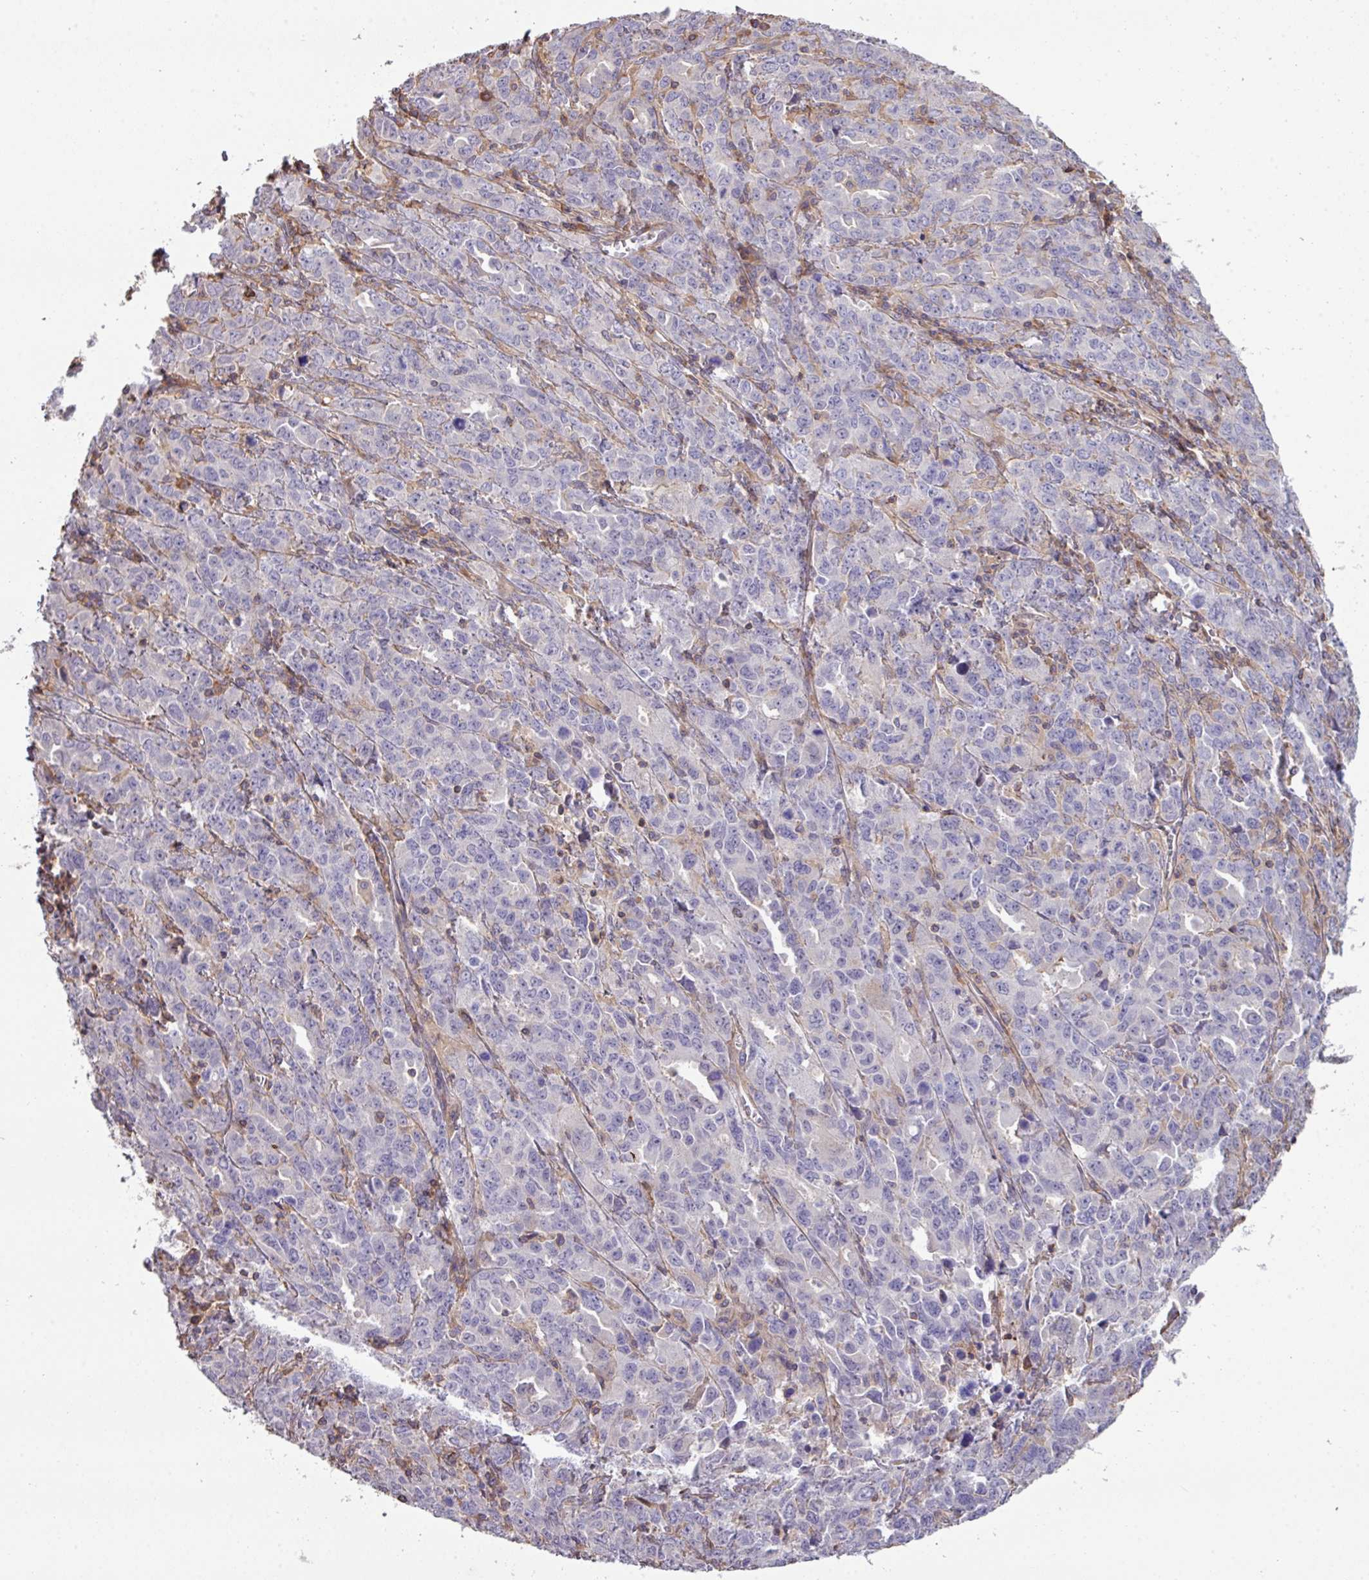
{"staining": {"intensity": "negative", "quantity": "none", "location": "none"}, "tissue": "ovarian cancer", "cell_type": "Tumor cells", "image_type": "cancer", "snomed": [{"axis": "morphology", "description": "Adenocarcinoma, NOS"}, {"axis": "morphology", "description": "Carcinoma, endometroid"}, {"axis": "topography", "description": "Ovary"}], "caption": "DAB immunohistochemical staining of adenocarcinoma (ovarian) exhibits no significant staining in tumor cells.", "gene": "LRRC41", "patient": {"sex": "female", "age": 72}}